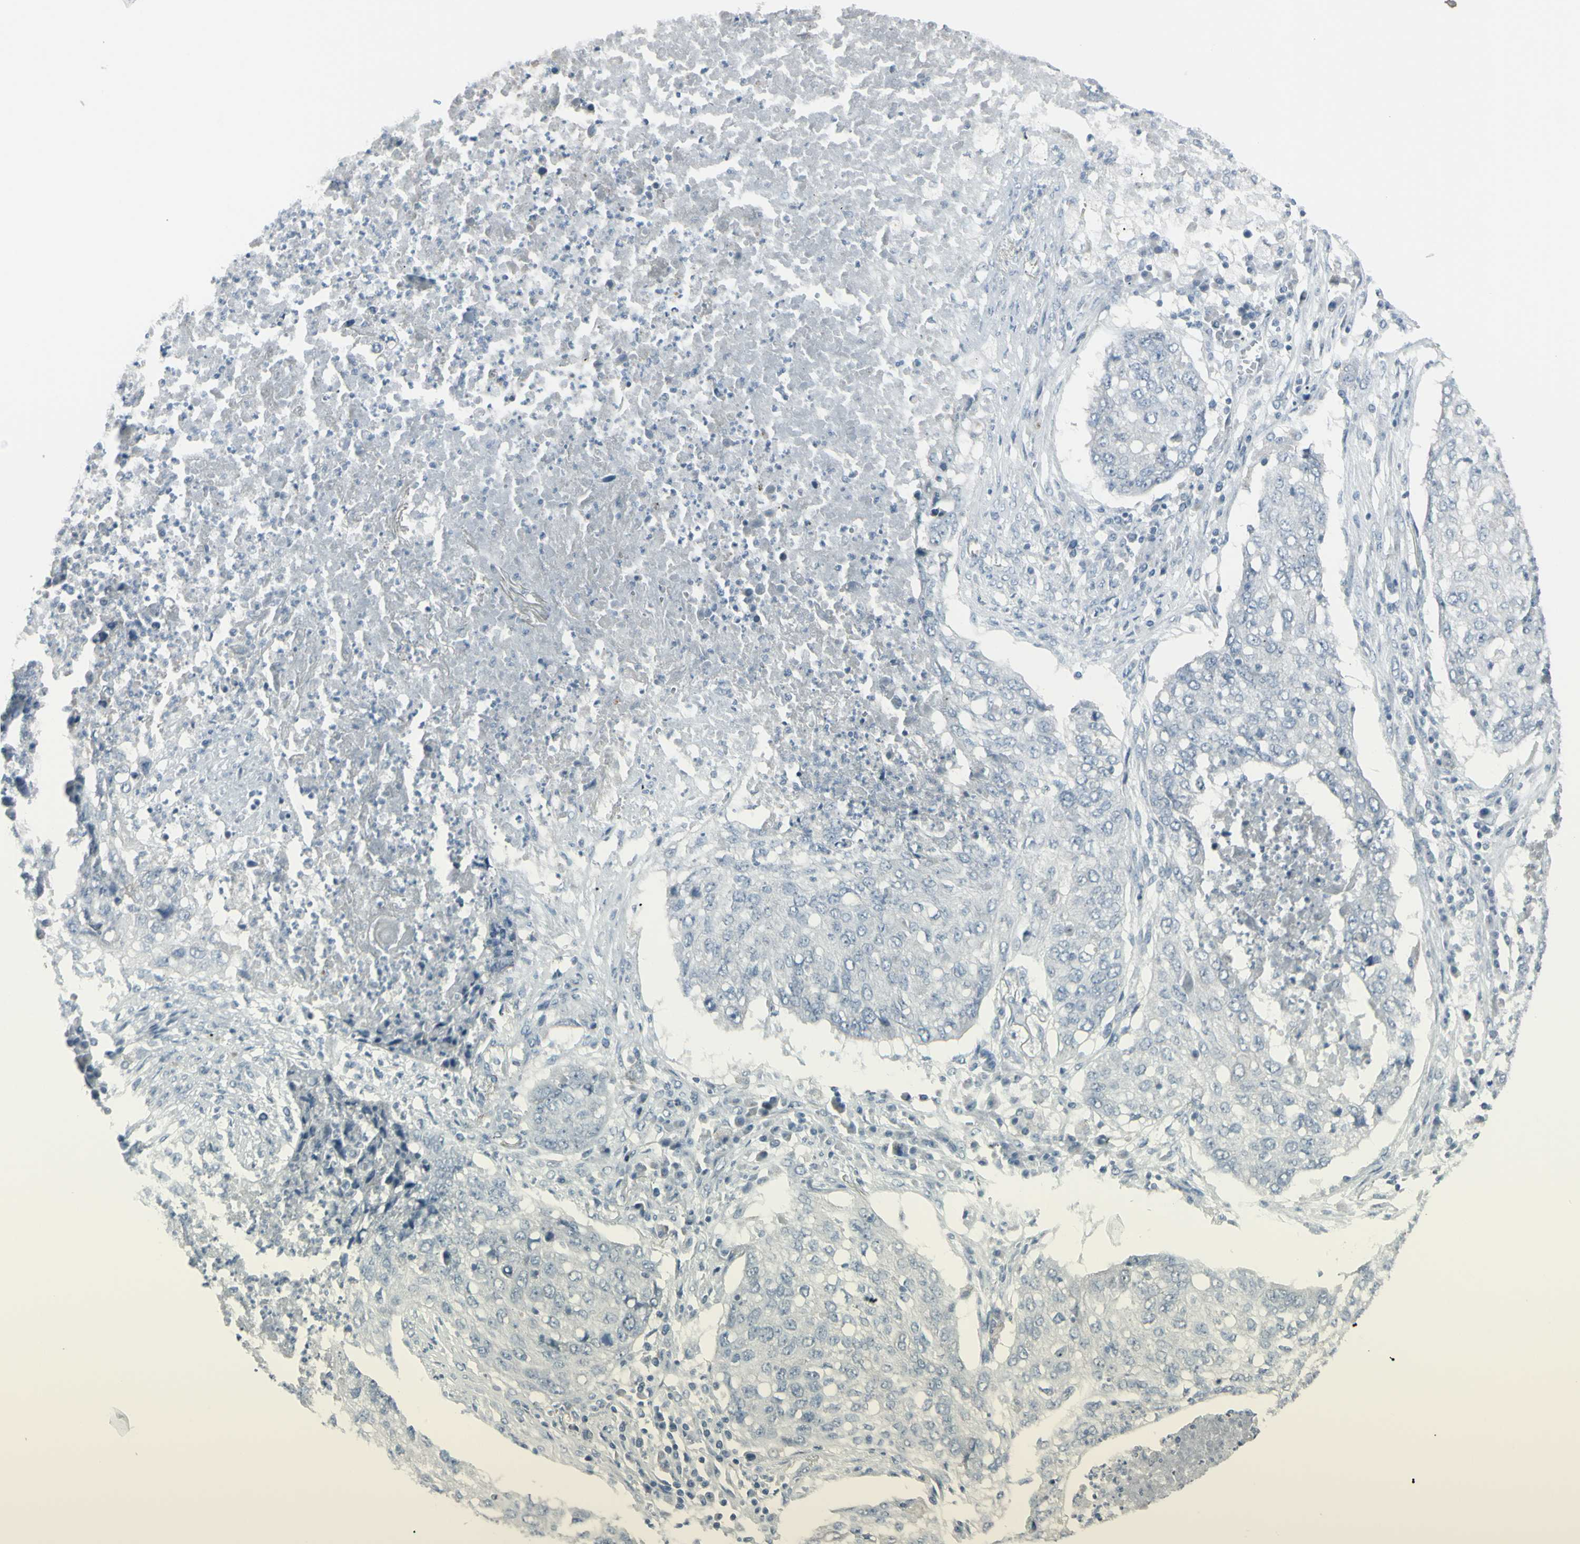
{"staining": {"intensity": "negative", "quantity": "none", "location": "none"}, "tissue": "lung cancer", "cell_type": "Tumor cells", "image_type": "cancer", "snomed": [{"axis": "morphology", "description": "Squamous cell carcinoma, NOS"}, {"axis": "topography", "description": "Lung"}], "caption": "A micrograph of lung cancer (squamous cell carcinoma) stained for a protein demonstrates no brown staining in tumor cells. (DAB immunohistochemistry visualized using brightfield microscopy, high magnification).", "gene": "RAB3A", "patient": {"sex": "female", "age": 63}}